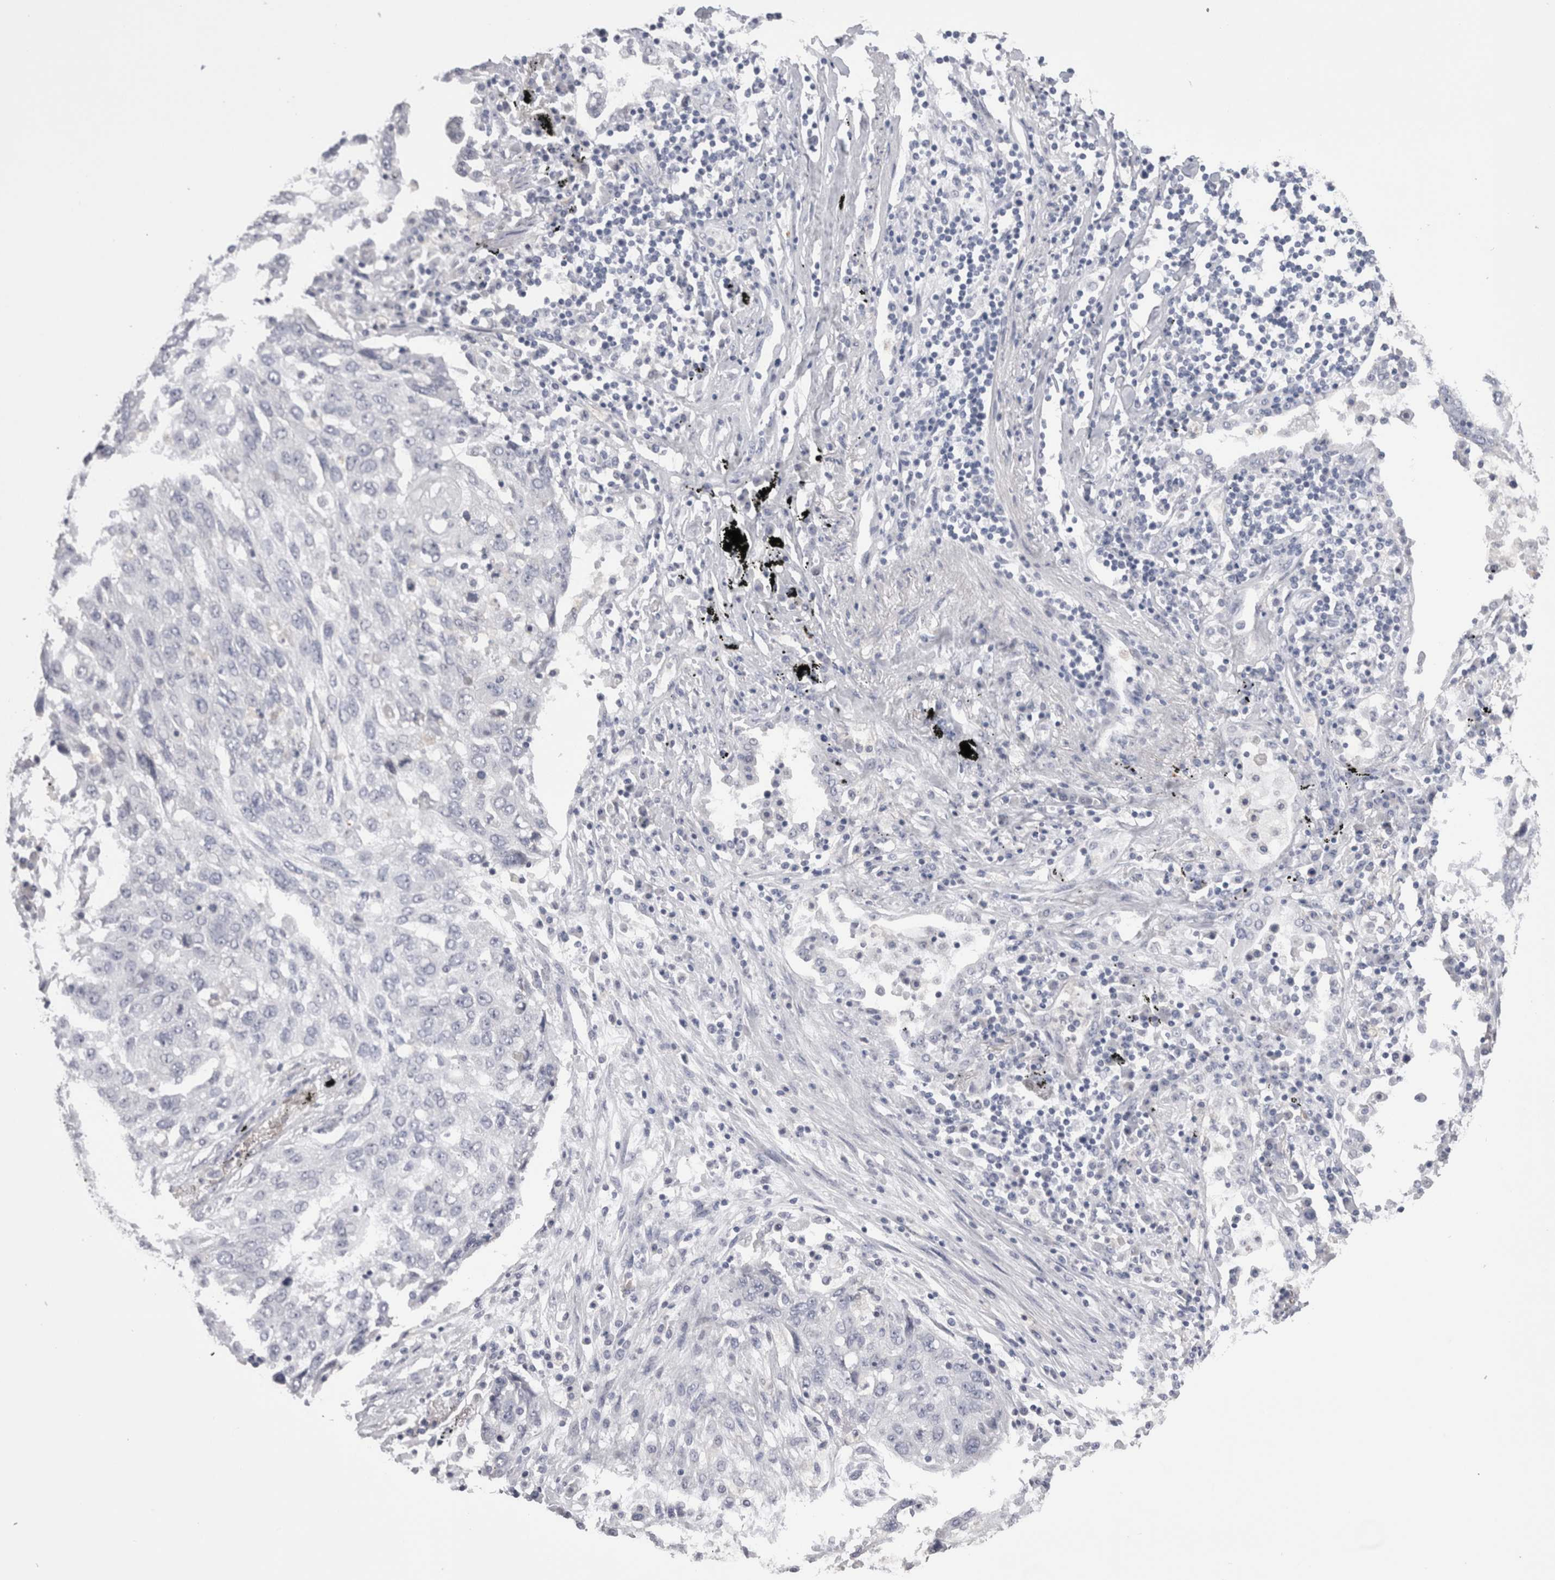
{"staining": {"intensity": "negative", "quantity": "none", "location": "none"}, "tissue": "lung cancer", "cell_type": "Tumor cells", "image_type": "cancer", "snomed": [{"axis": "morphology", "description": "Squamous cell carcinoma, NOS"}, {"axis": "topography", "description": "Lung"}], "caption": "Tumor cells show no significant expression in lung squamous cell carcinoma. The staining was performed using DAB (3,3'-diaminobenzidine) to visualize the protein expression in brown, while the nuclei were stained in blue with hematoxylin (Magnification: 20x).", "gene": "SUCNR1", "patient": {"sex": "female", "age": 63}}